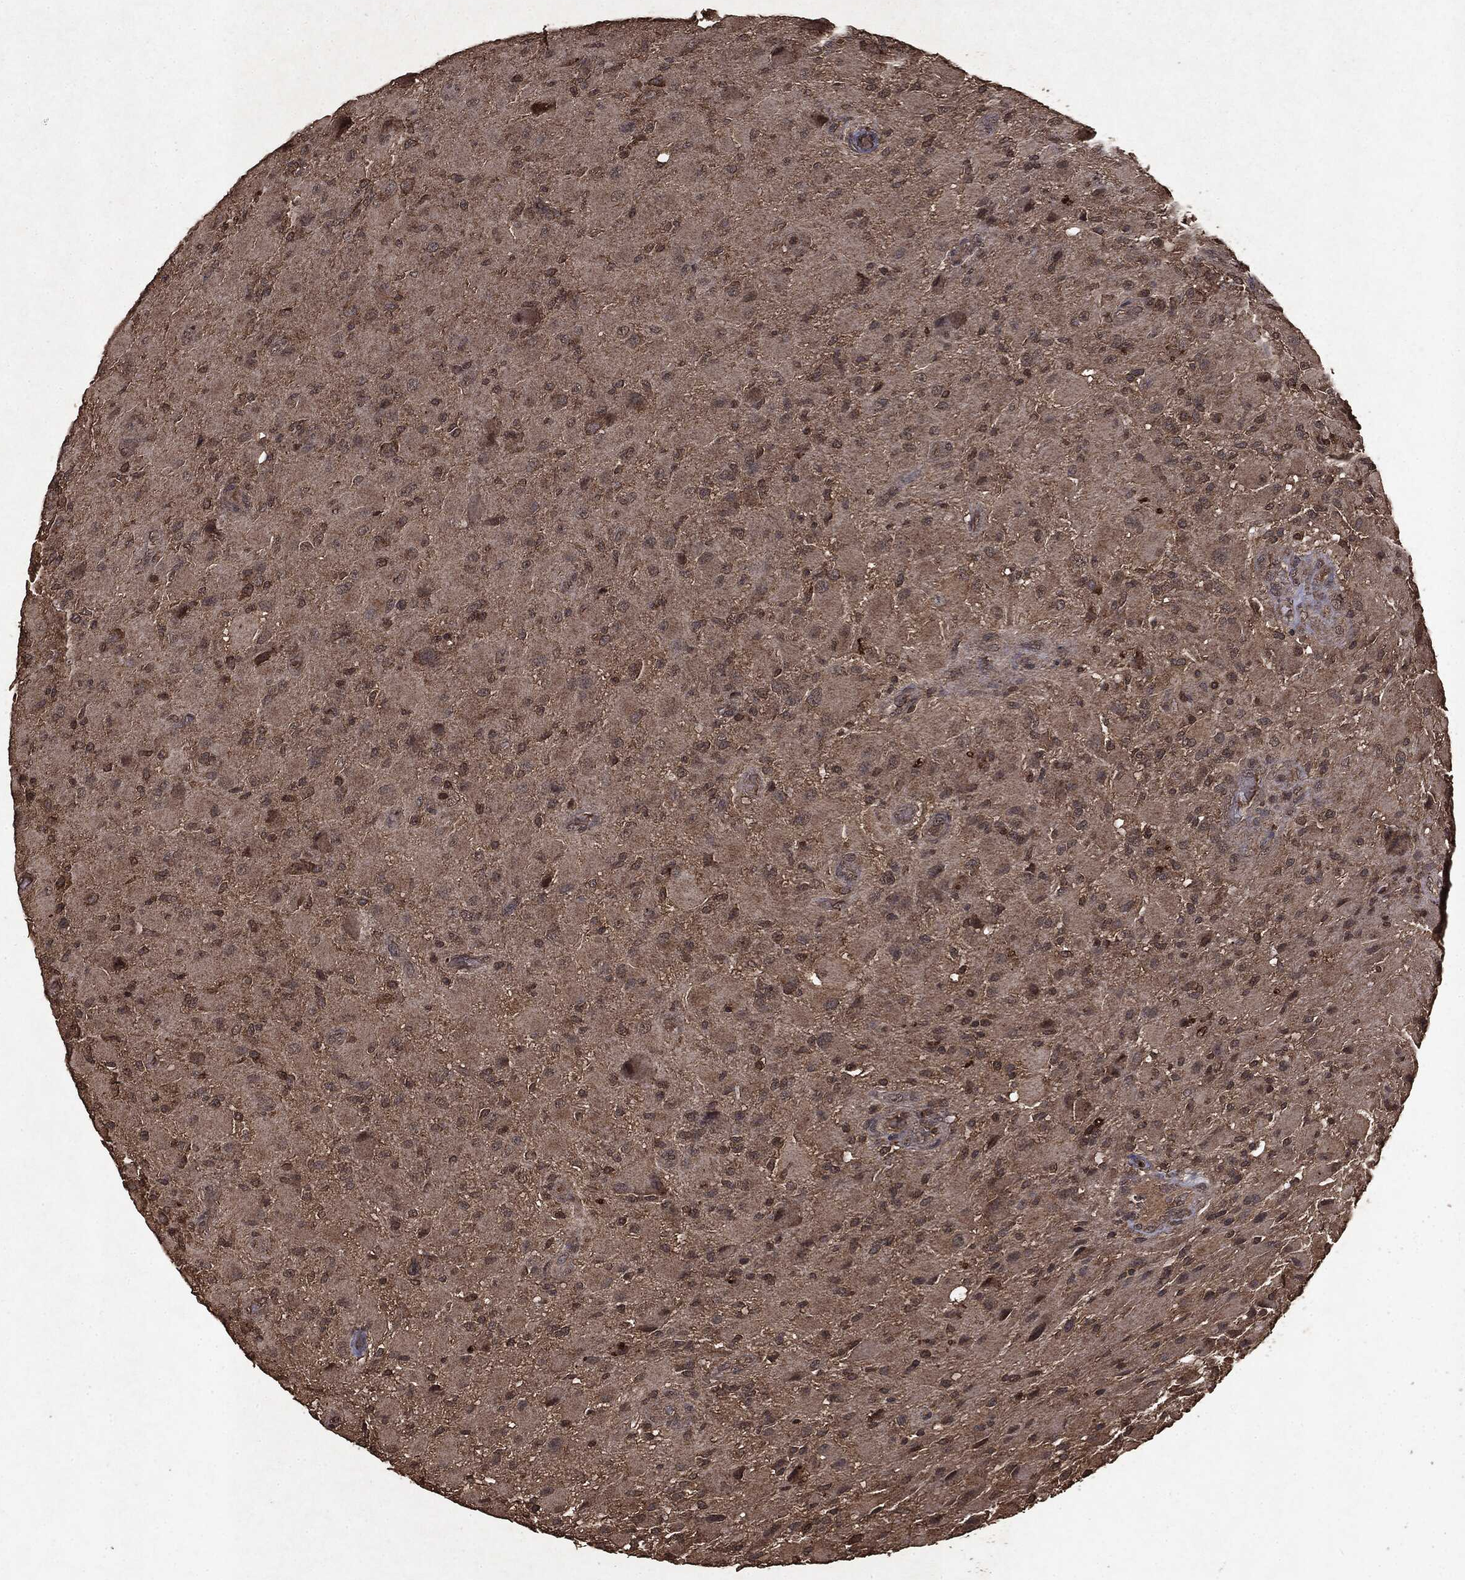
{"staining": {"intensity": "weak", "quantity": "25%-75%", "location": "cytoplasmic/membranous"}, "tissue": "glioma", "cell_type": "Tumor cells", "image_type": "cancer", "snomed": [{"axis": "morphology", "description": "Glioma, malignant, High grade"}, {"axis": "topography", "description": "Cerebral cortex"}], "caption": "Brown immunohistochemical staining in malignant high-grade glioma reveals weak cytoplasmic/membranous positivity in approximately 25%-75% of tumor cells.", "gene": "NME1", "patient": {"sex": "male", "age": 35}}